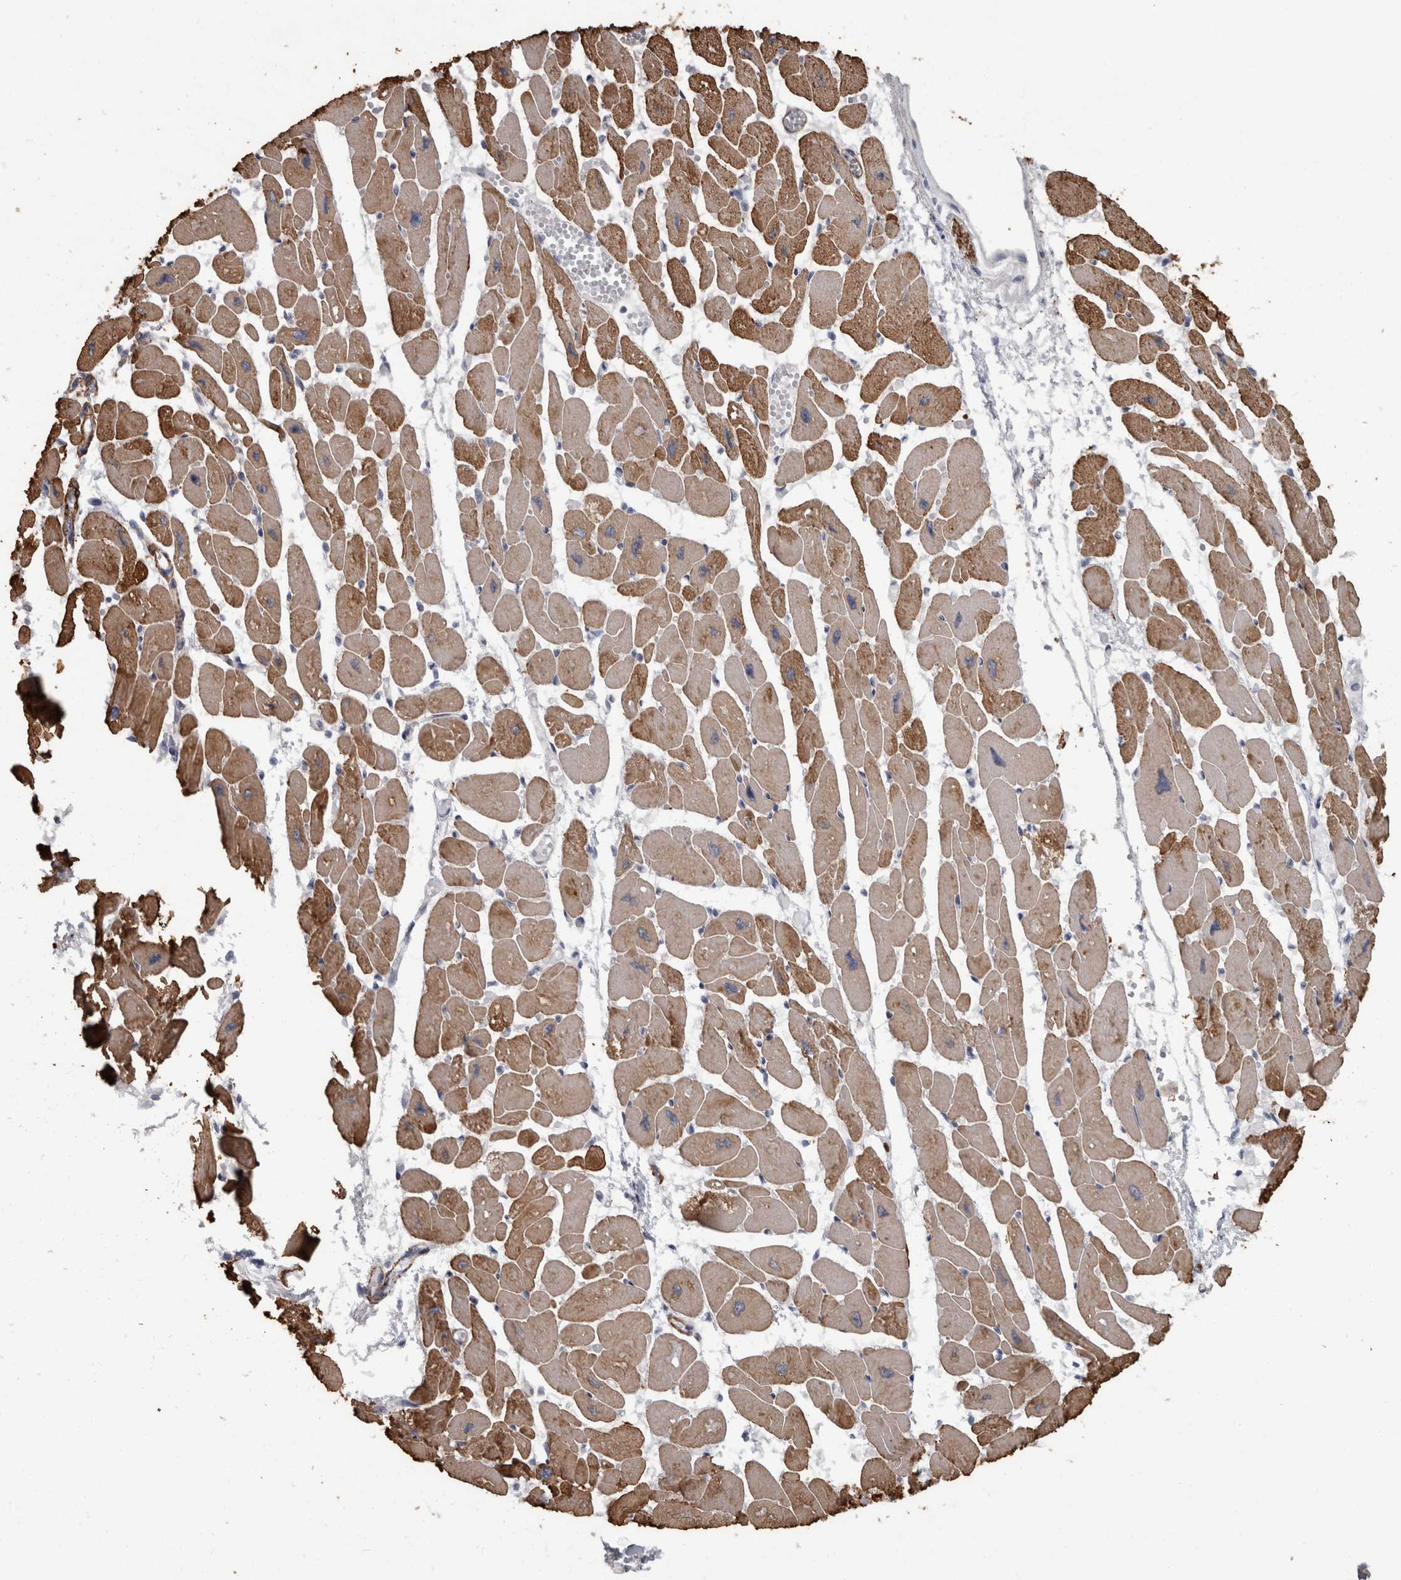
{"staining": {"intensity": "moderate", "quantity": ">75%", "location": "cytoplasmic/membranous"}, "tissue": "heart muscle", "cell_type": "Cardiomyocytes", "image_type": "normal", "snomed": [{"axis": "morphology", "description": "Normal tissue, NOS"}, {"axis": "topography", "description": "Heart"}], "caption": "IHC (DAB) staining of unremarkable human heart muscle reveals moderate cytoplasmic/membranous protein expression in approximately >75% of cardiomyocytes. The staining was performed using DAB to visualize the protein expression in brown, while the nuclei were stained in blue with hematoxylin (Magnification: 20x).", "gene": "MASTL", "patient": {"sex": "female", "age": 54}}